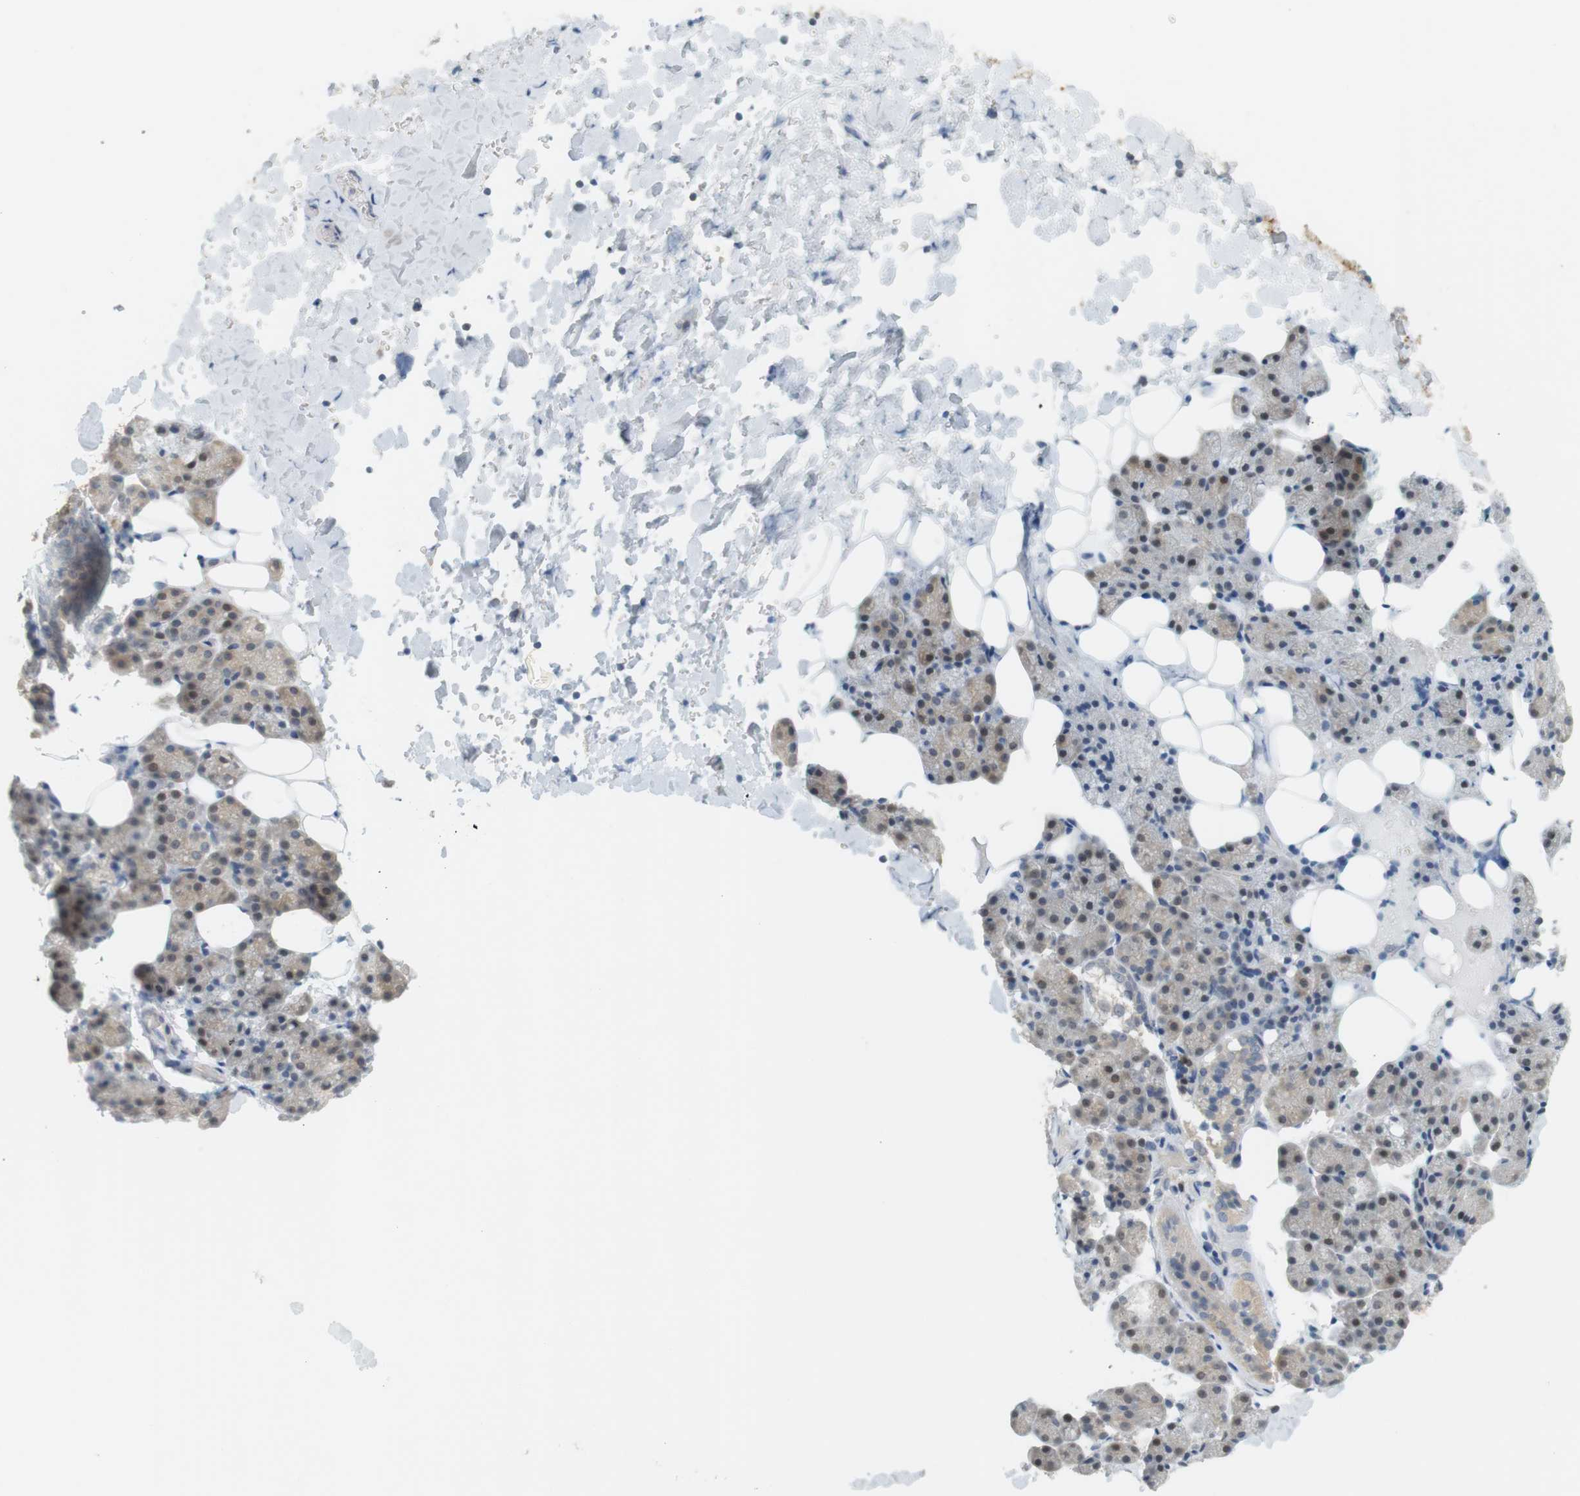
{"staining": {"intensity": "weak", "quantity": ">75%", "location": "cytoplasmic/membranous,nuclear"}, "tissue": "salivary gland", "cell_type": "Glandular cells", "image_type": "normal", "snomed": [{"axis": "morphology", "description": "Normal tissue, NOS"}, {"axis": "topography", "description": "Lymph node"}, {"axis": "topography", "description": "Salivary gland"}], "caption": "Approximately >75% of glandular cells in normal salivary gland display weak cytoplasmic/membranous,nuclear protein staining as visualized by brown immunohistochemical staining.", "gene": "CREB3L2", "patient": {"sex": "male", "age": 8}}